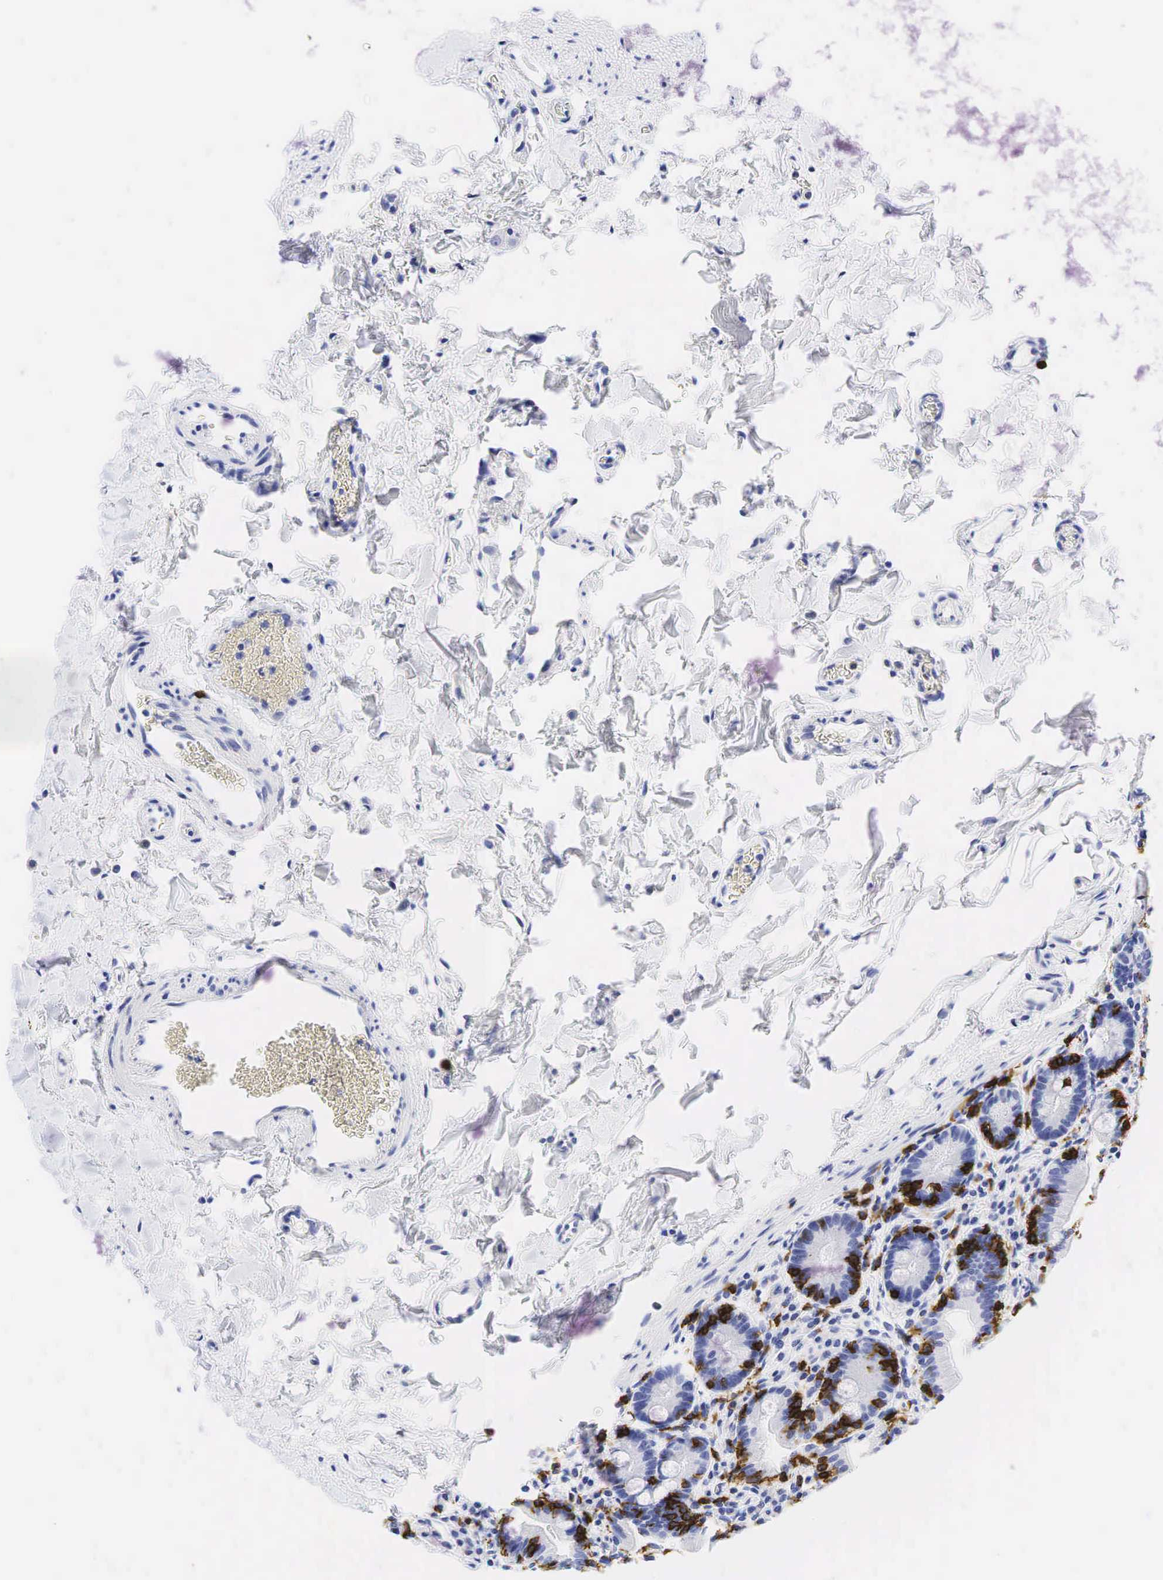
{"staining": {"intensity": "negative", "quantity": "none", "location": "none"}, "tissue": "duodenum", "cell_type": "Glandular cells", "image_type": "normal", "snomed": [{"axis": "morphology", "description": "Normal tissue, NOS"}, {"axis": "topography", "description": "Duodenum"}], "caption": "Immunohistochemistry micrograph of unremarkable duodenum stained for a protein (brown), which displays no positivity in glandular cells.", "gene": "CD8A", "patient": {"sex": "male", "age": 70}}